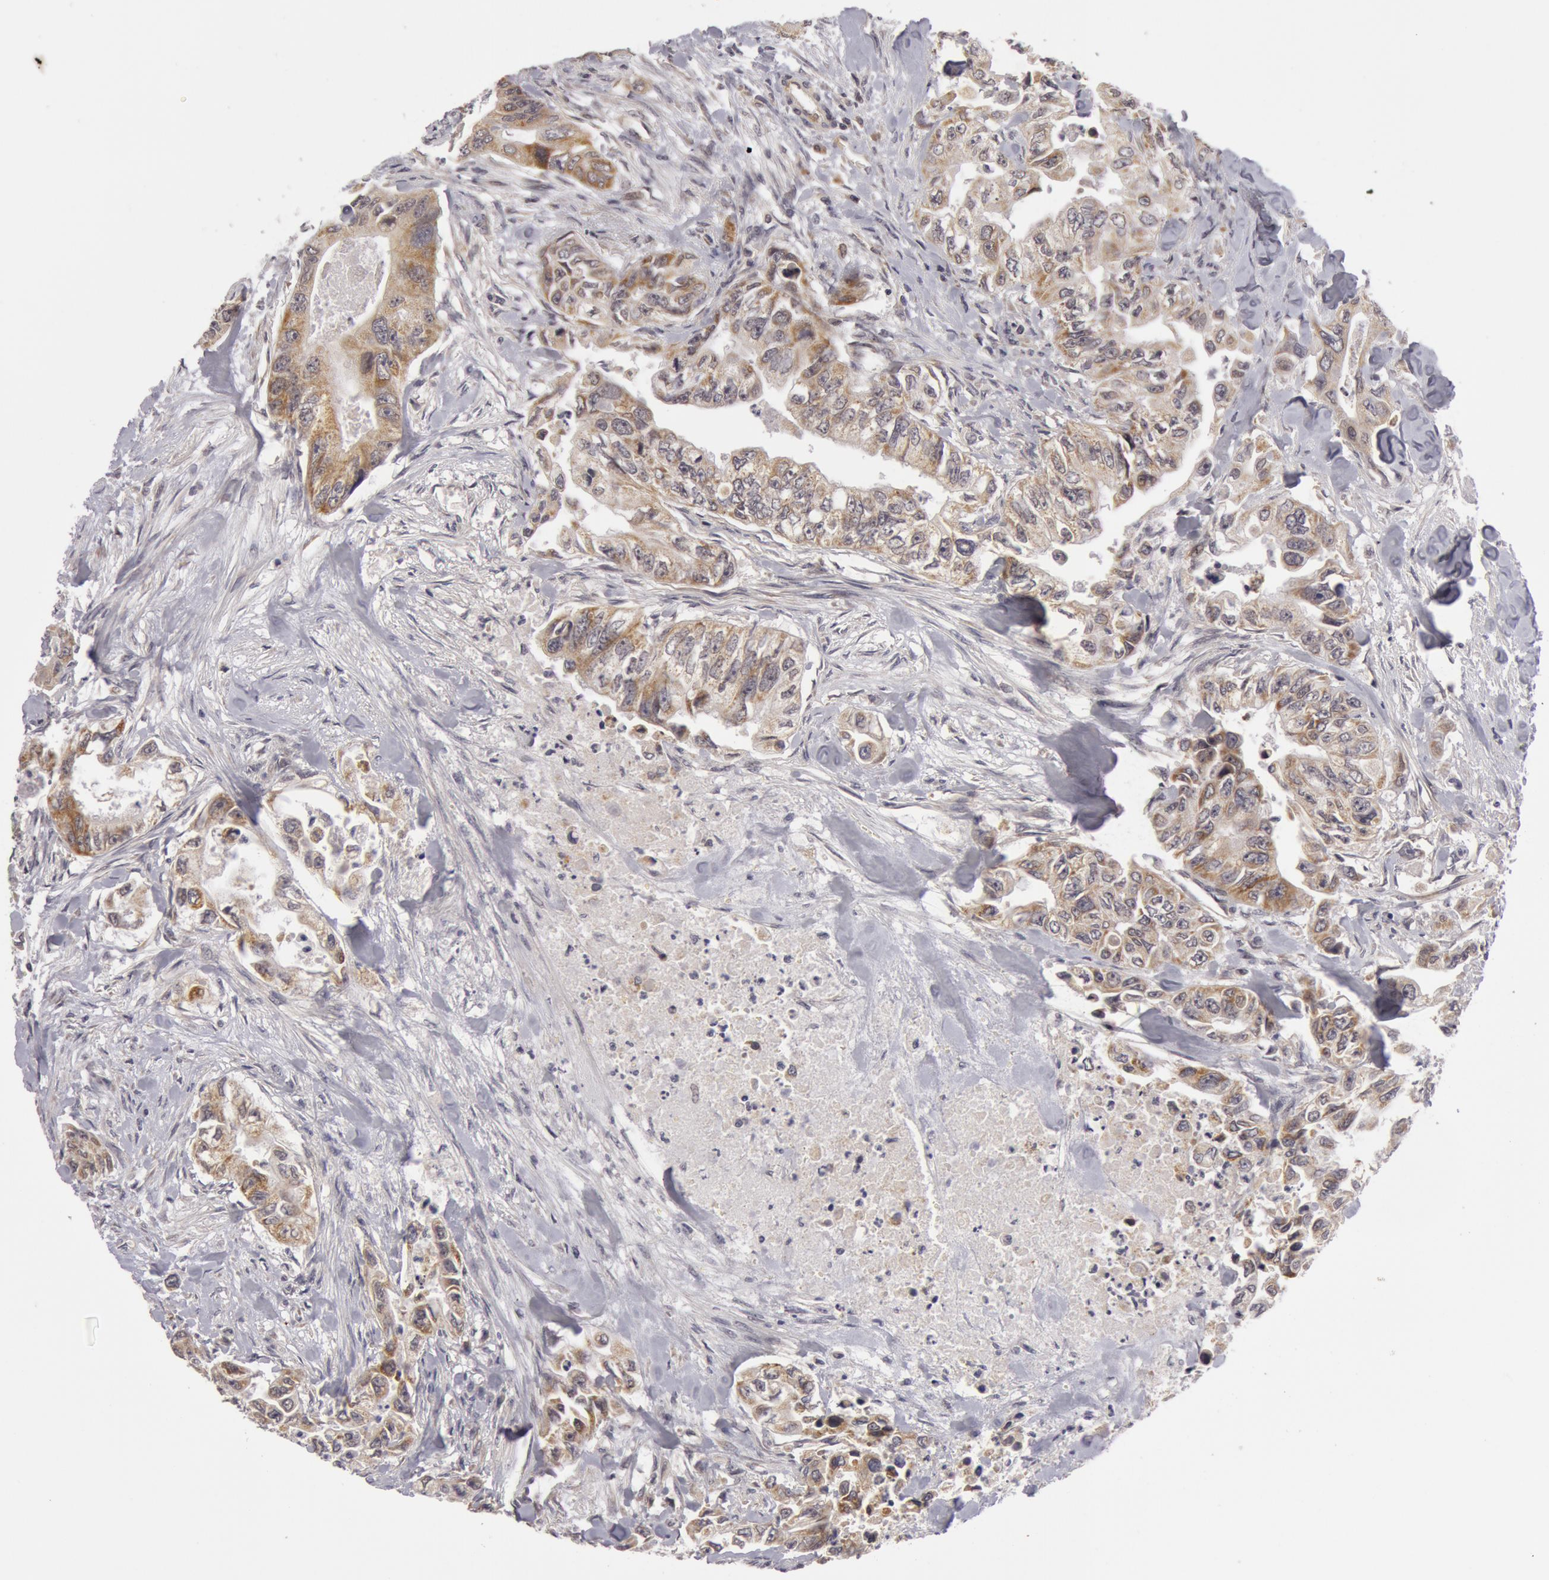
{"staining": {"intensity": "moderate", "quantity": ">75%", "location": "cytoplasmic/membranous"}, "tissue": "colorectal cancer", "cell_type": "Tumor cells", "image_type": "cancer", "snomed": [{"axis": "morphology", "description": "Adenocarcinoma, NOS"}, {"axis": "topography", "description": "Colon"}], "caption": "A medium amount of moderate cytoplasmic/membranous staining is seen in approximately >75% of tumor cells in colorectal cancer tissue. The staining is performed using DAB brown chromogen to label protein expression. The nuclei are counter-stained blue using hematoxylin.", "gene": "SYTL4", "patient": {"sex": "female", "age": 11}}